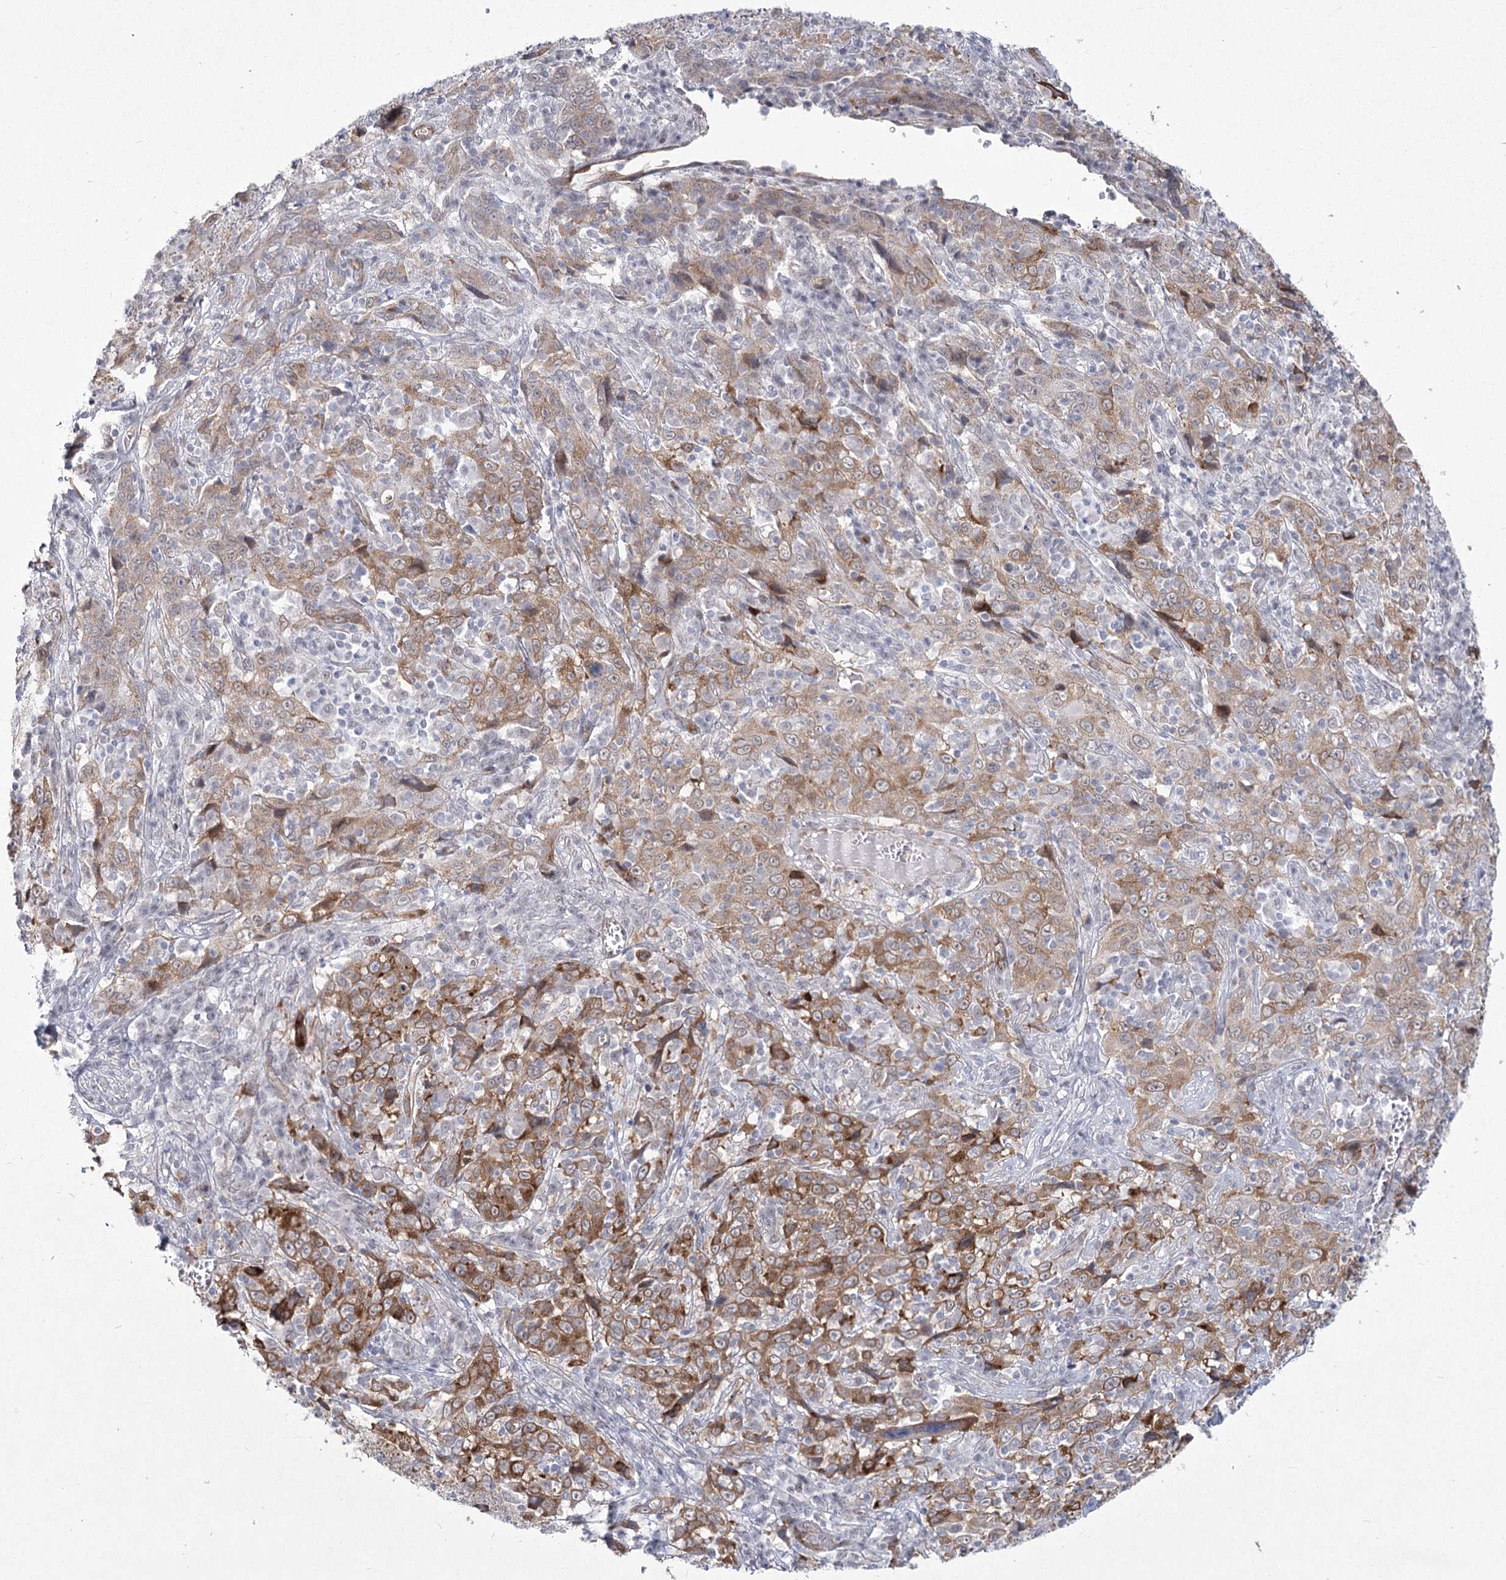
{"staining": {"intensity": "moderate", "quantity": ">75%", "location": "cytoplasmic/membranous"}, "tissue": "cervical cancer", "cell_type": "Tumor cells", "image_type": "cancer", "snomed": [{"axis": "morphology", "description": "Squamous cell carcinoma, NOS"}, {"axis": "topography", "description": "Cervix"}], "caption": "A brown stain highlights moderate cytoplasmic/membranous expression of a protein in human cervical cancer (squamous cell carcinoma) tumor cells.", "gene": "YBX3", "patient": {"sex": "female", "age": 46}}